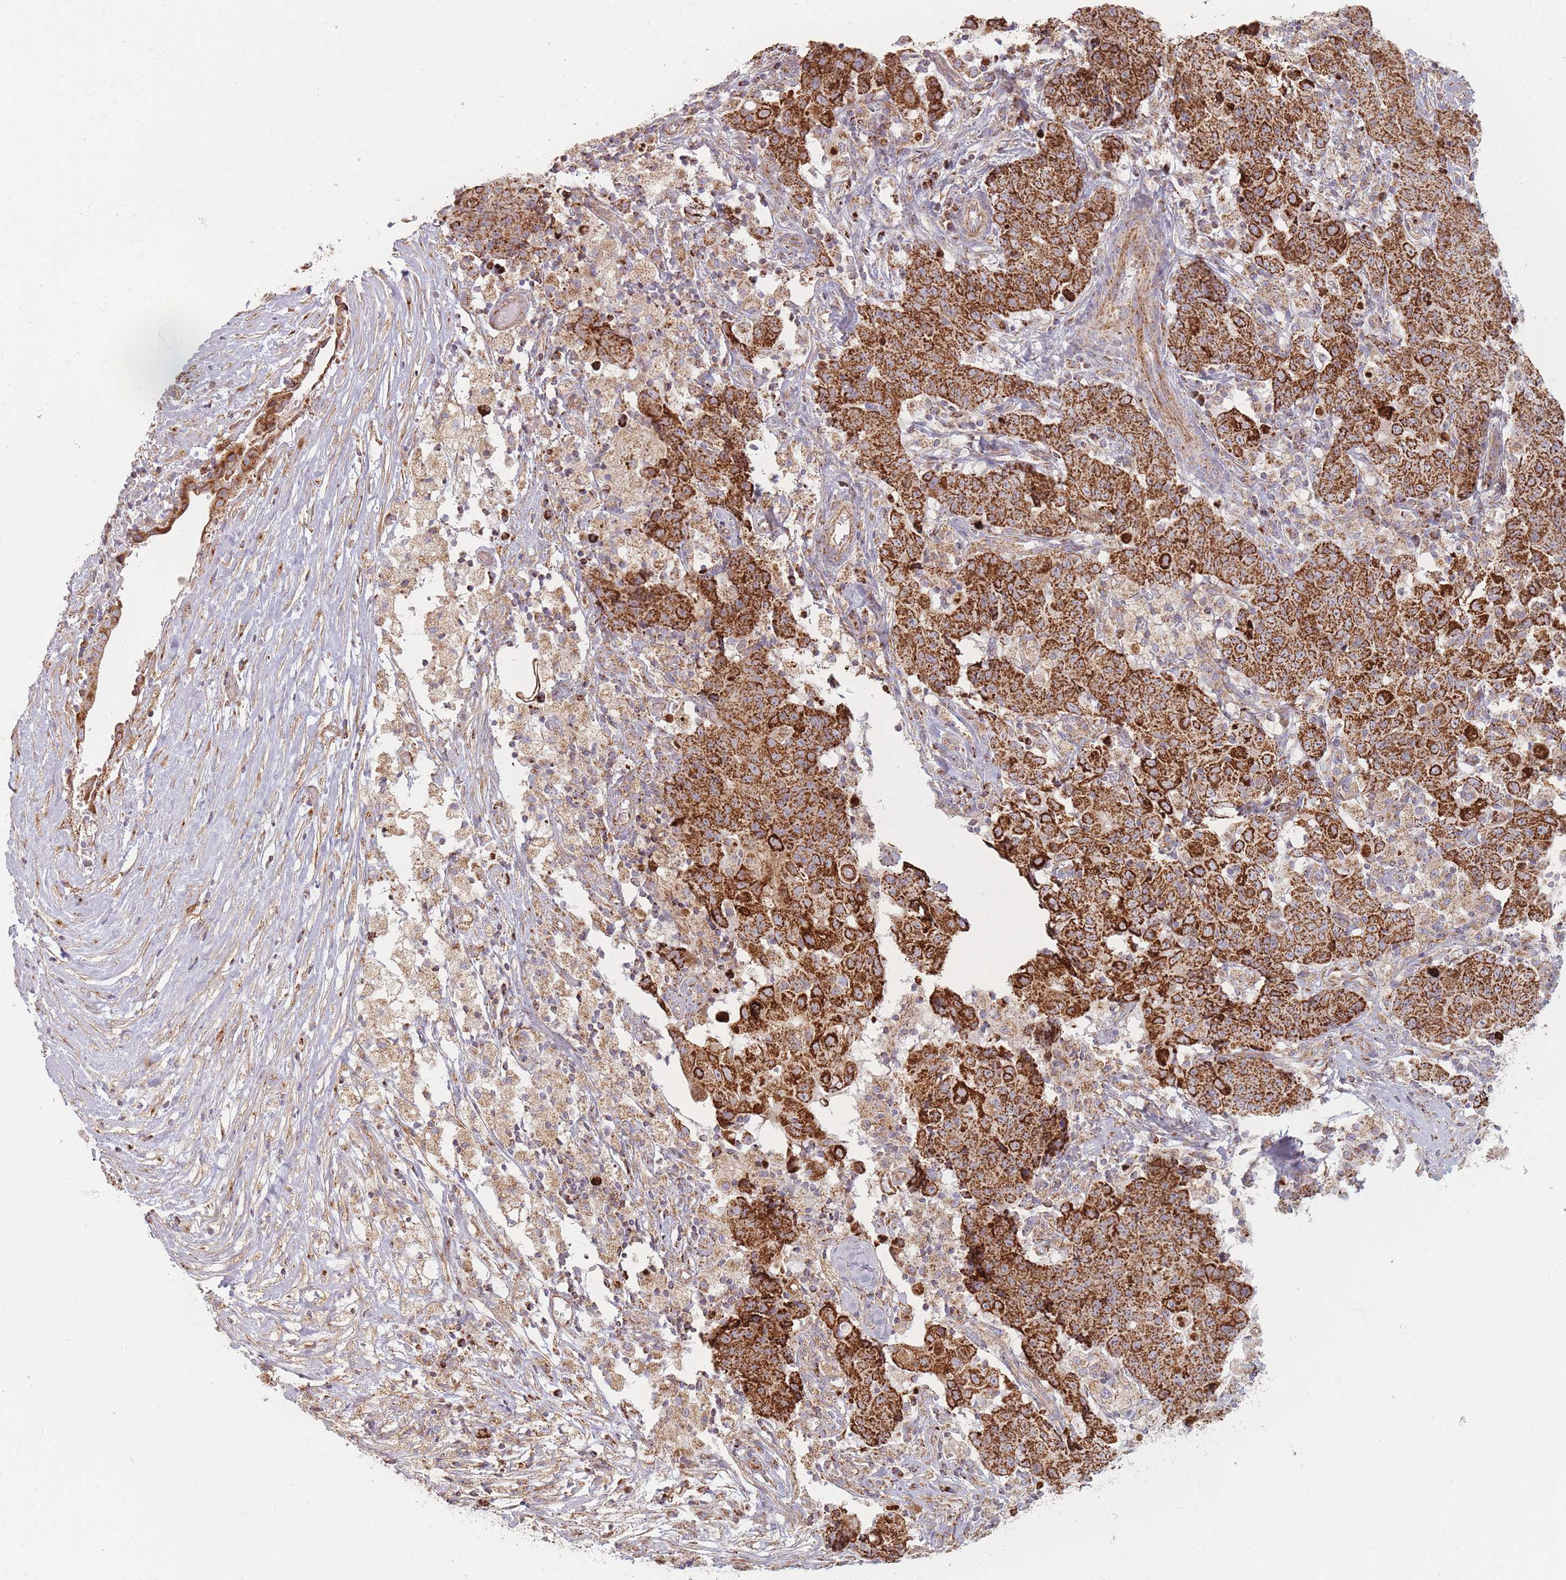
{"staining": {"intensity": "strong", "quantity": ">75%", "location": "cytoplasmic/membranous"}, "tissue": "ovarian cancer", "cell_type": "Tumor cells", "image_type": "cancer", "snomed": [{"axis": "morphology", "description": "Carcinoma, endometroid"}, {"axis": "topography", "description": "Ovary"}], "caption": "Endometroid carcinoma (ovarian) stained with DAB (3,3'-diaminobenzidine) IHC shows high levels of strong cytoplasmic/membranous positivity in approximately >75% of tumor cells. (DAB (3,3'-diaminobenzidine) IHC with brightfield microscopy, high magnification).", "gene": "ESRP2", "patient": {"sex": "female", "age": 42}}